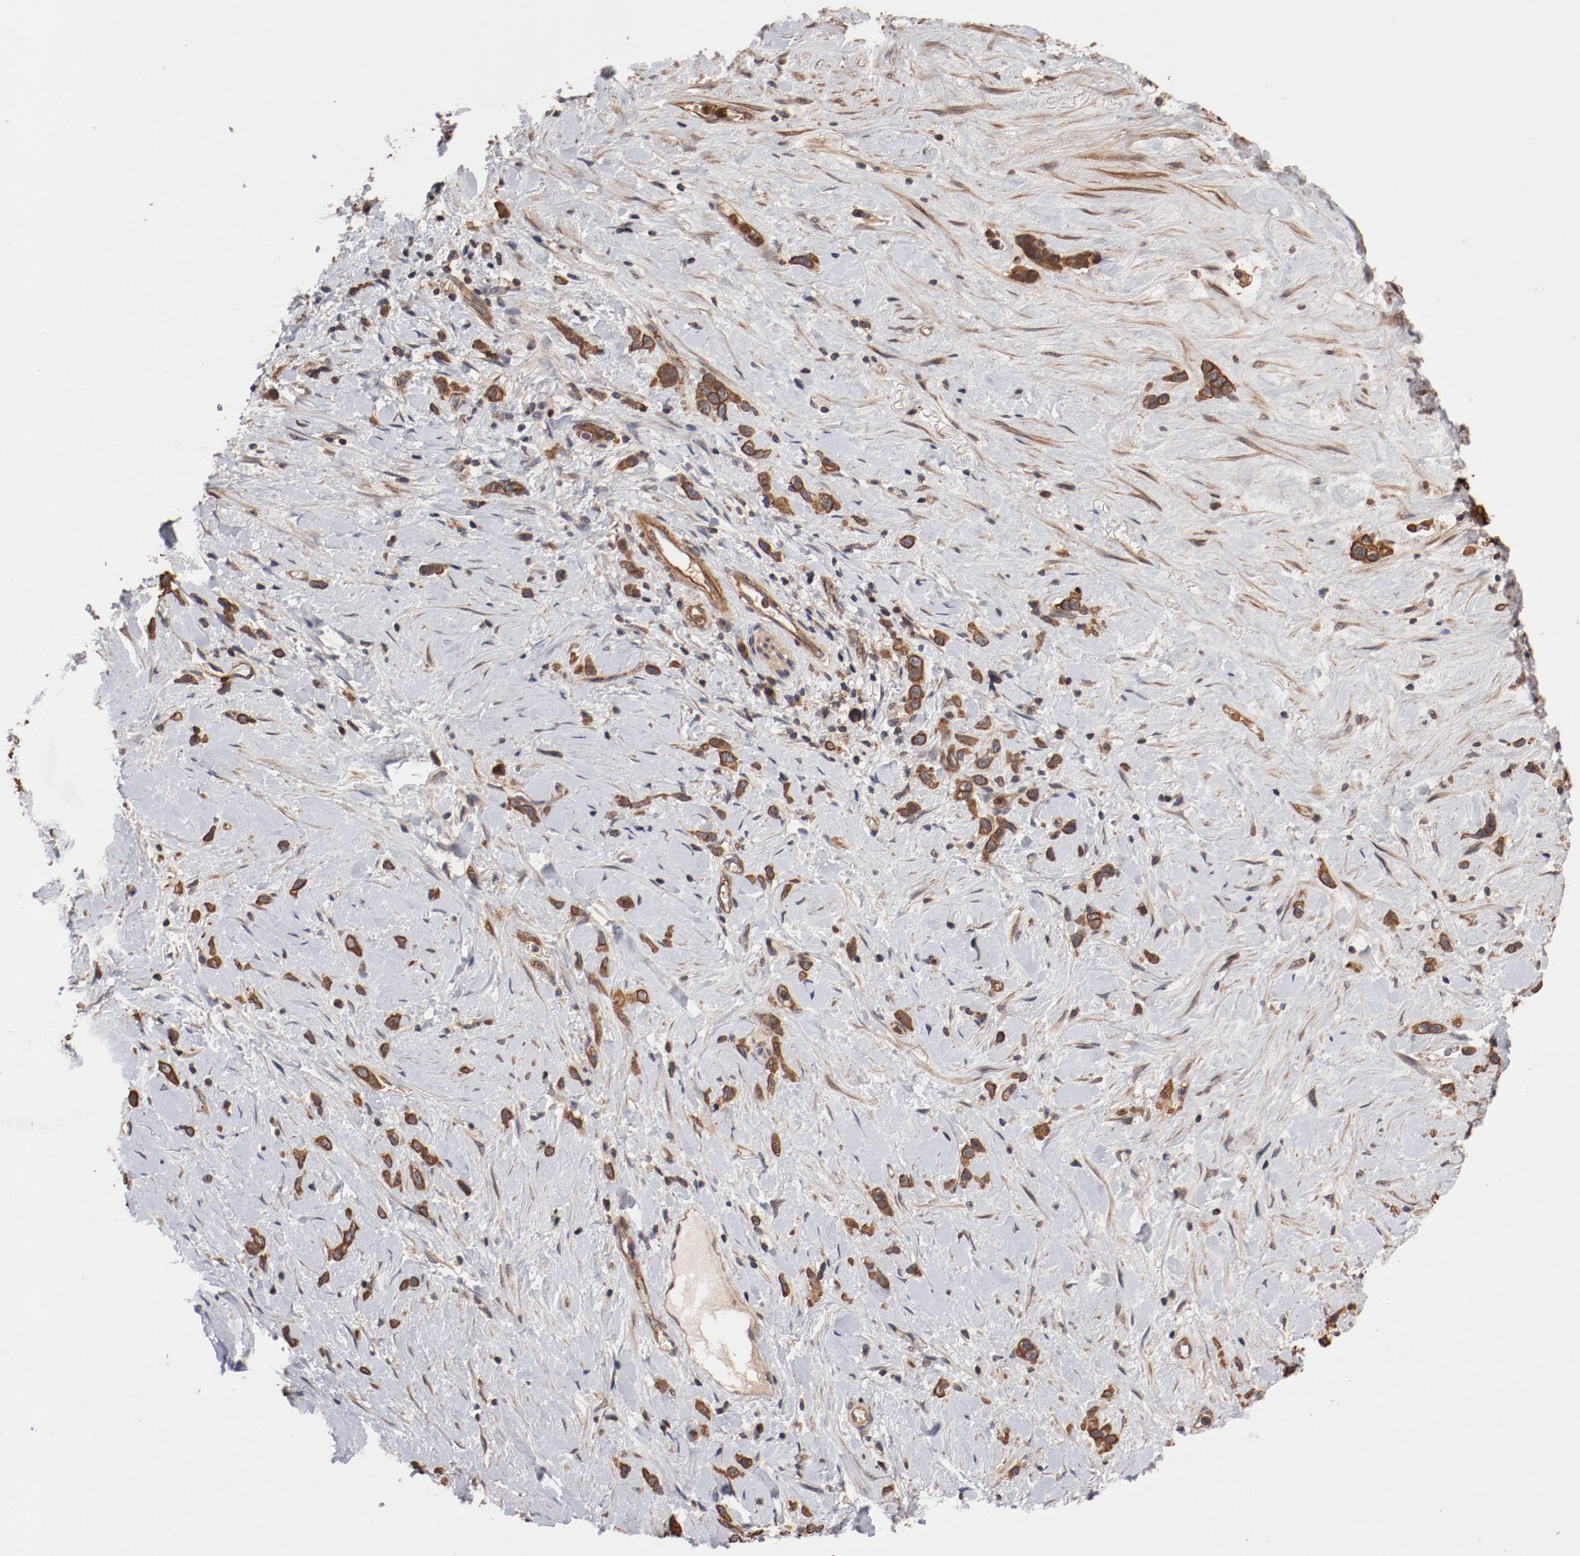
{"staining": {"intensity": "moderate", "quantity": ">75%", "location": "cytoplasmic/membranous"}, "tissue": "stomach cancer", "cell_type": "Tumor cells", "image_type": "cancer", "snomed": [{"axis": "morphology", "description": "Normal tissue, NOS"}, {"axis": "morphology", "description": "Adenocarcinoma, NOS"}, {"axis": "morphology", "description": "Adenocarcinoma, High grade"}, {"axis": "topography", "description": "Stomach, upper"}, {"axis": "topography", "description": "Stomach"}], "caption": "Adenocarcinoma (stomach) stained for a protein (brown) reveals moderate cytoplasmic/membranous positive staining in about >75% of tumor cells.", "gene": "GUF1", "patient": {"sex": "female", "age": 65}}